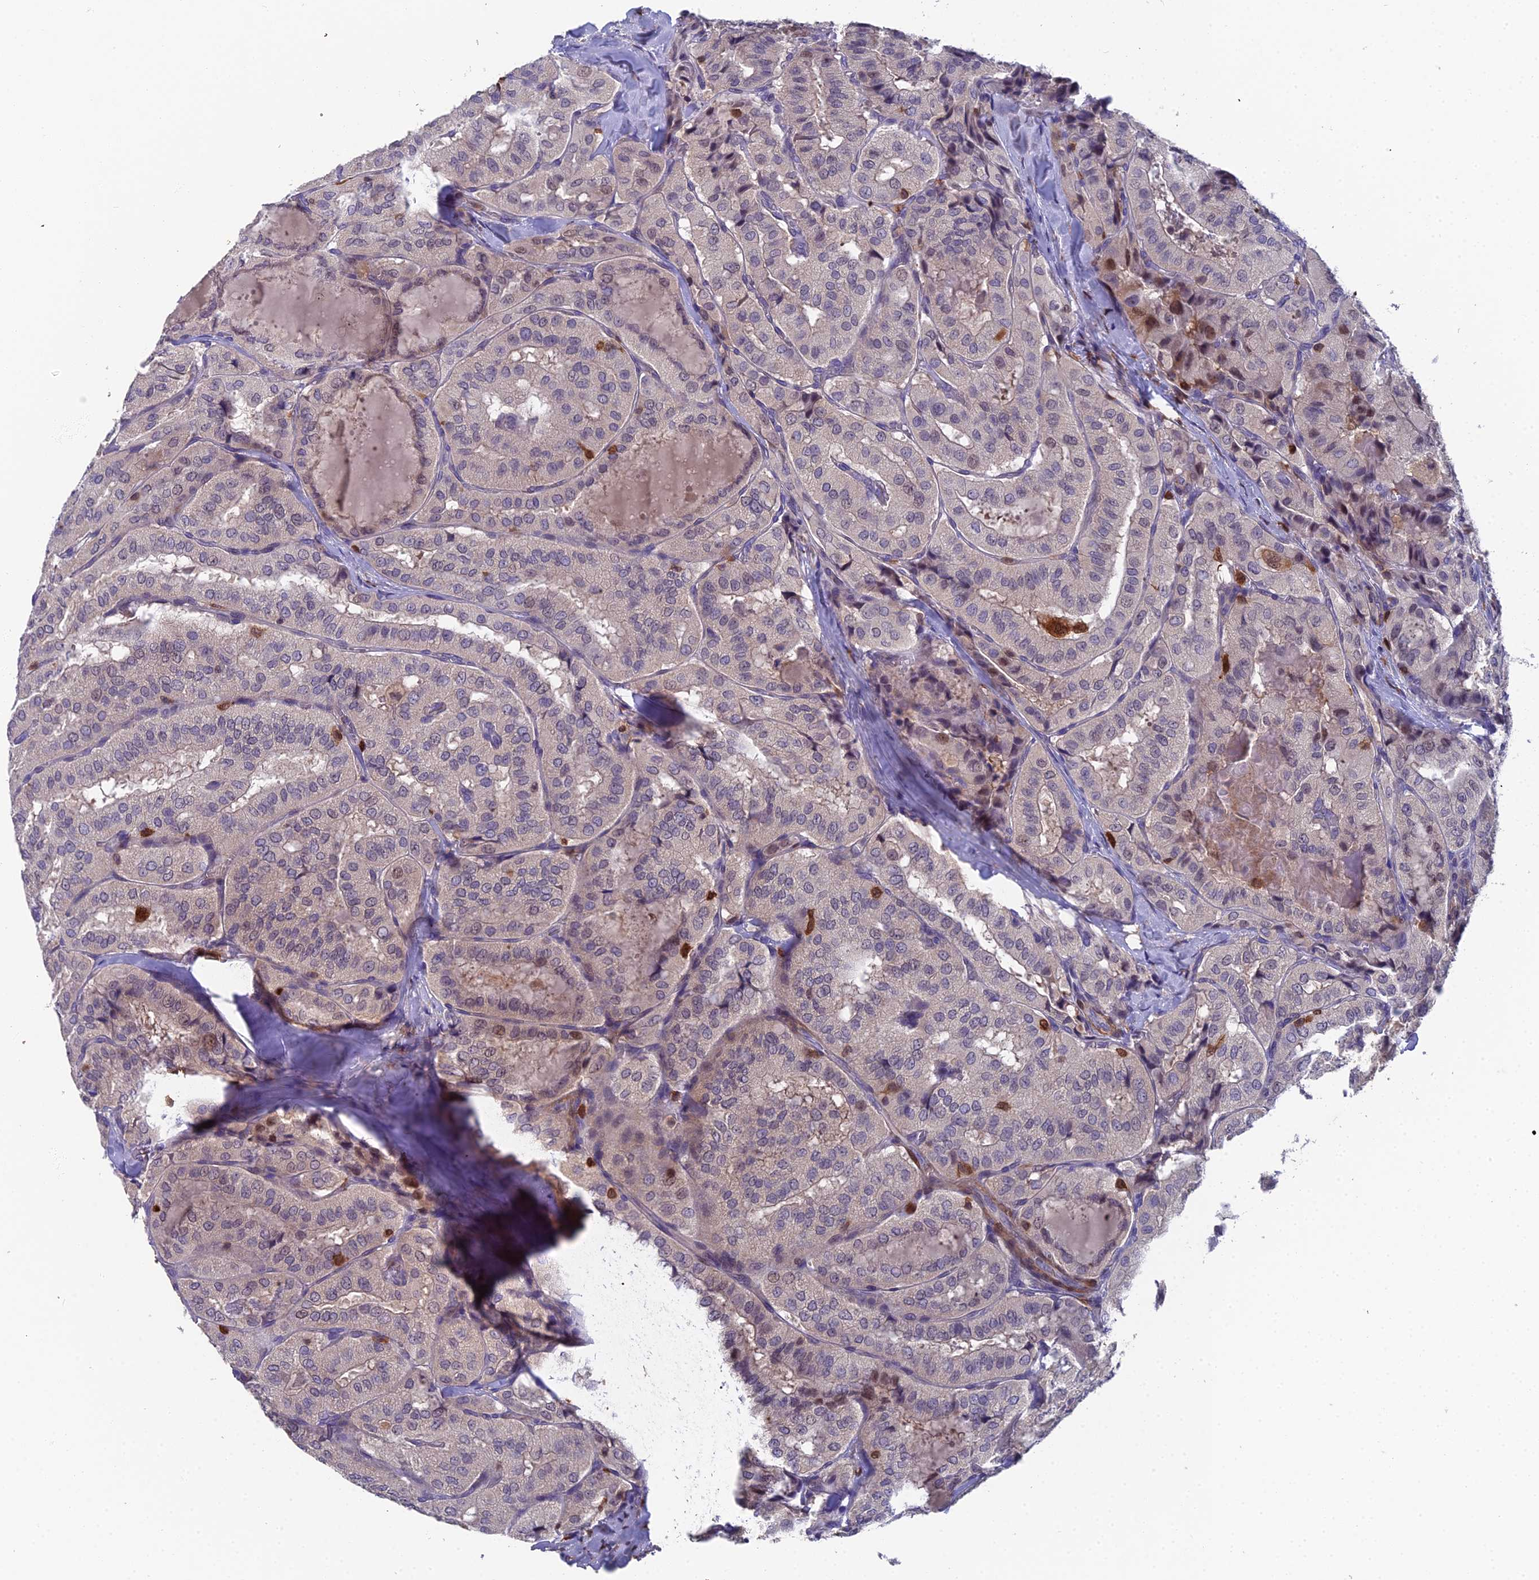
{"staining": {"intensity": "negative", "quantity": "none", "location": "none"}, "tissue": "thyroid cancer", "cell_type": "Tumor cells", "image_type": "cancer", "snomed": [{"axis": "morphology", "description": "Normal tissue, NOS"}, {"axis": "morphology", "description": "Papillary adenocarcinoma, NOS"}, {"axis": "topography", "description": "Thyroid gland"}], "caption": "There is no significant positivity in tumor cells of thyroid cancer (papillary adenocarcinoma). Brightfield microscopy of IHC stained with DAB (brown) and hematoxylin (blue), captured at high magnification.", "gene": "GALK2", "patient": {"sex": "female", "age": 59}}